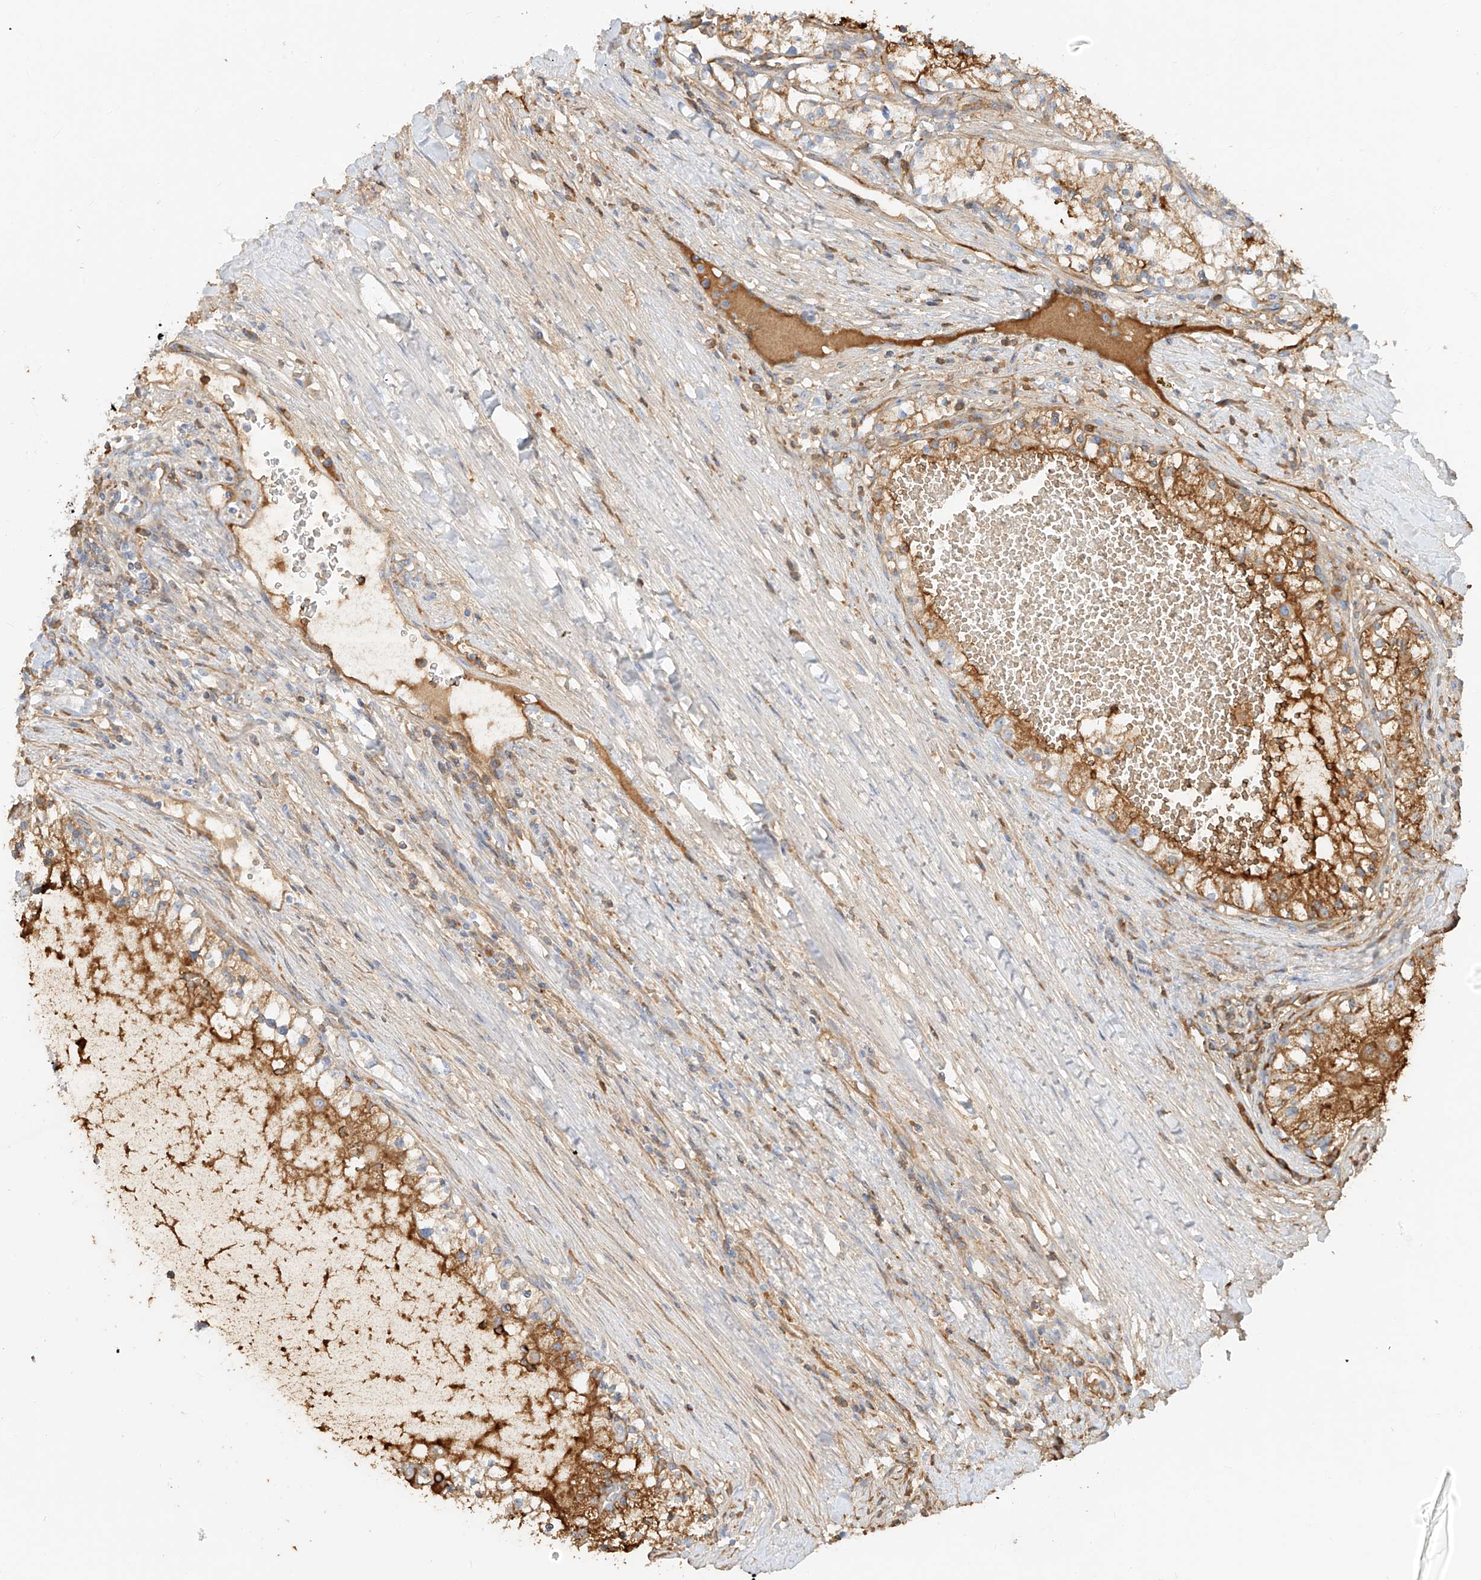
{"staining": {"intensity": "moderate", "quantity": "<25%", "location": "cytoplasmic/membranous"}, "tissue": "renal cancer", "cell_type": "Tumor cells", "image_type": "cancer", "snomed": [{"axis": "morphology", "description": "Normal tissue, NOS"}, {"axis": "morphology", "description": "Adenocarcinoma, NOS"}, {"axis": "topography", "description": "Kidney"}], "caption": "A low amount of moderate cytoplasmic/membranous positivity is present in approximately <25% of tumor cells in renal cancer (adenocarcinoma) tissue. Using DAB (3,3'-diaminobenzidine) (brown) and hematoxylin (blue) stains, captured at high magnification using brightfield microscopy.", "gene": "OCSTAMP", "patient": {"sex": "male", "age": 68}}